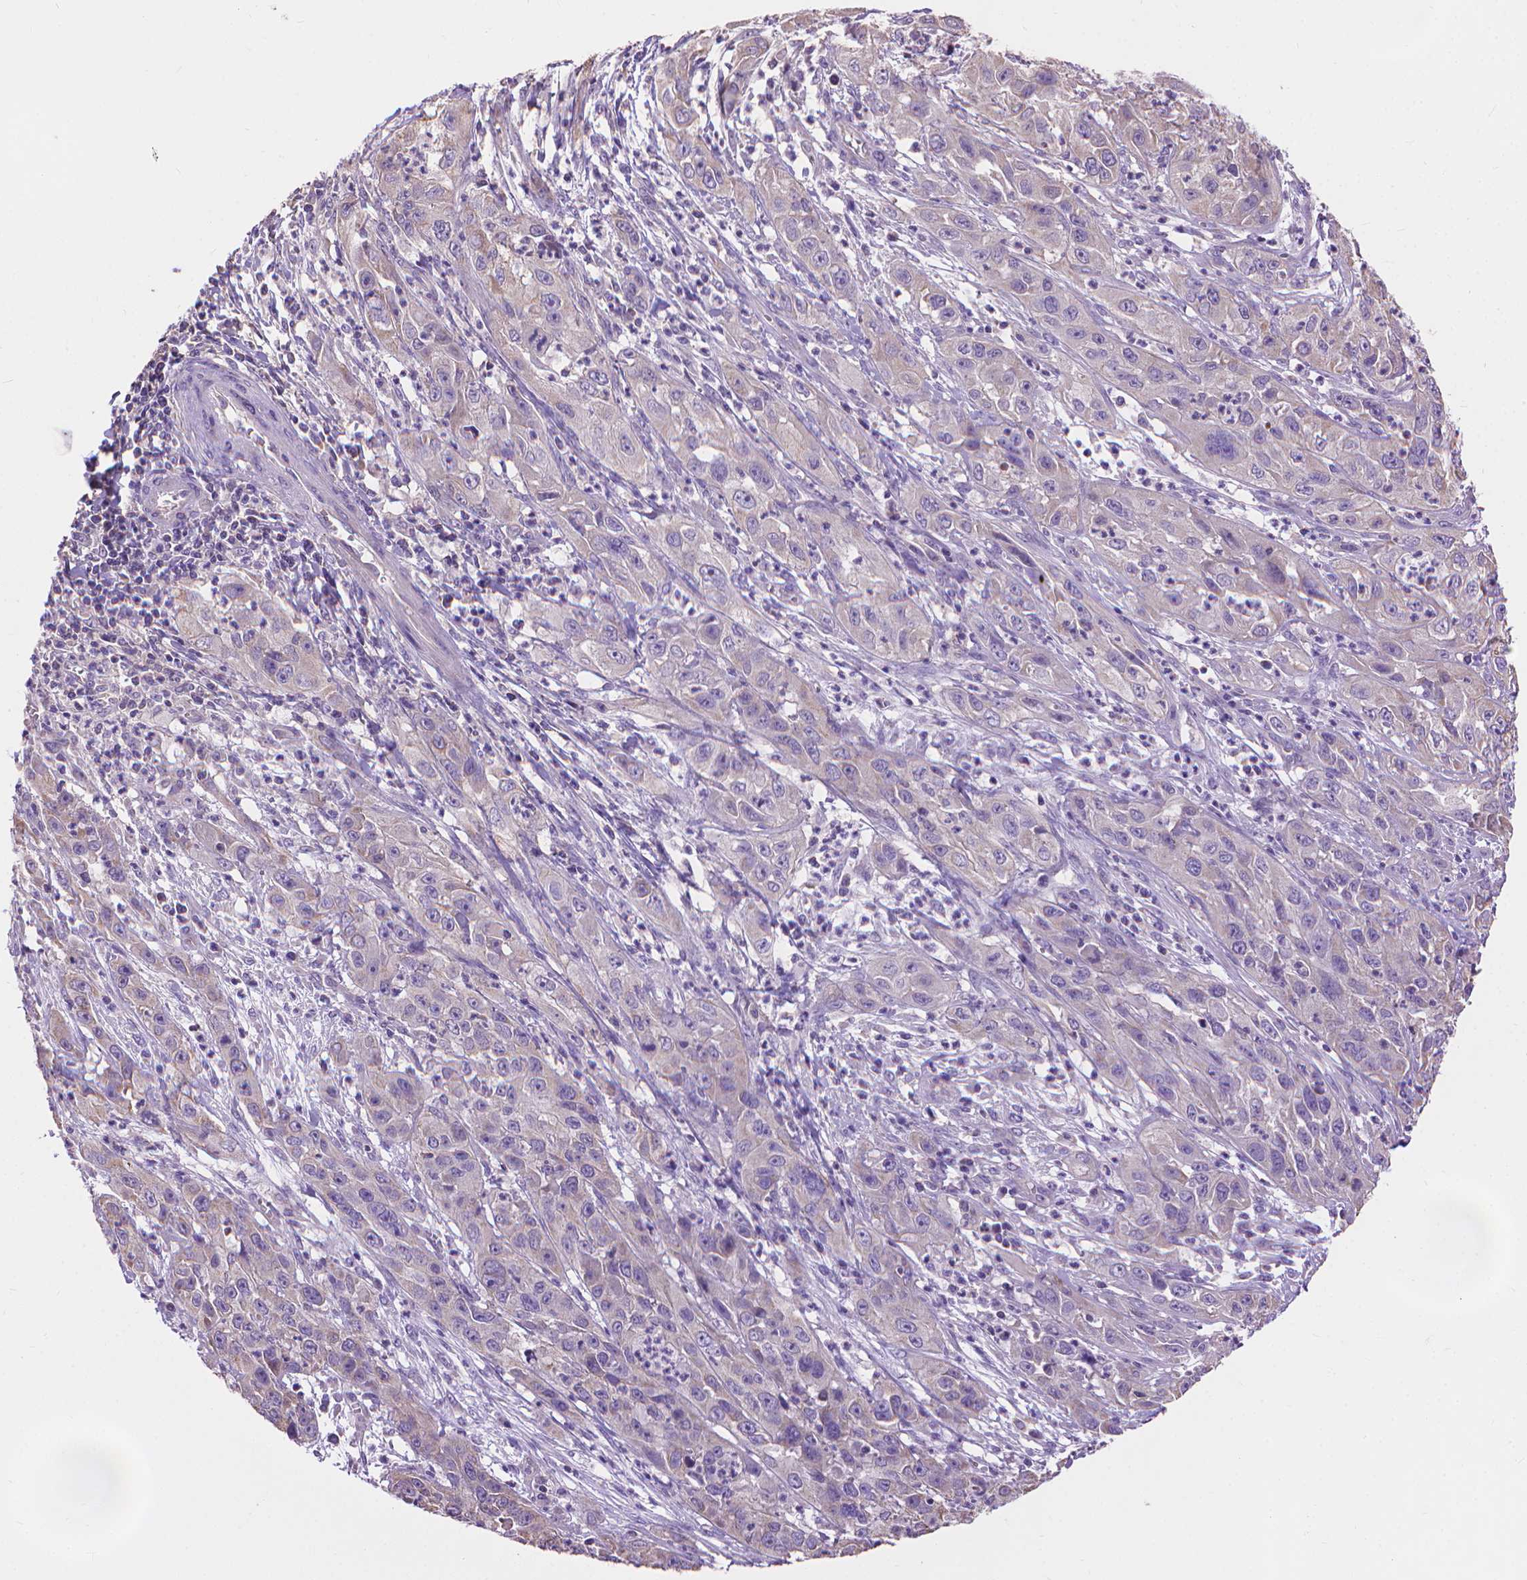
{"staining": {"intensity": "weak", "quantity": "<25%", "location": "cytoplasmic/membranous"}, "tissue": "cervical cancer", "cell_type": "Tumor cells", "image_type": "cancer", "snomed": [{"axis": "morphology", "description": "Squamous cell carcinoma, NOS"}, {"axis": "topography", "description": "Cervix"}], "caption": "Immunohistochemistry micrograph of neoplastic tissue: cervical cancer stained with DAB (3,3'-diaminobenzidine) exhibits no significant protein staining in tumor cells.", "gene": "SYN1", "patient": {"sex": "female", "age": 32}}